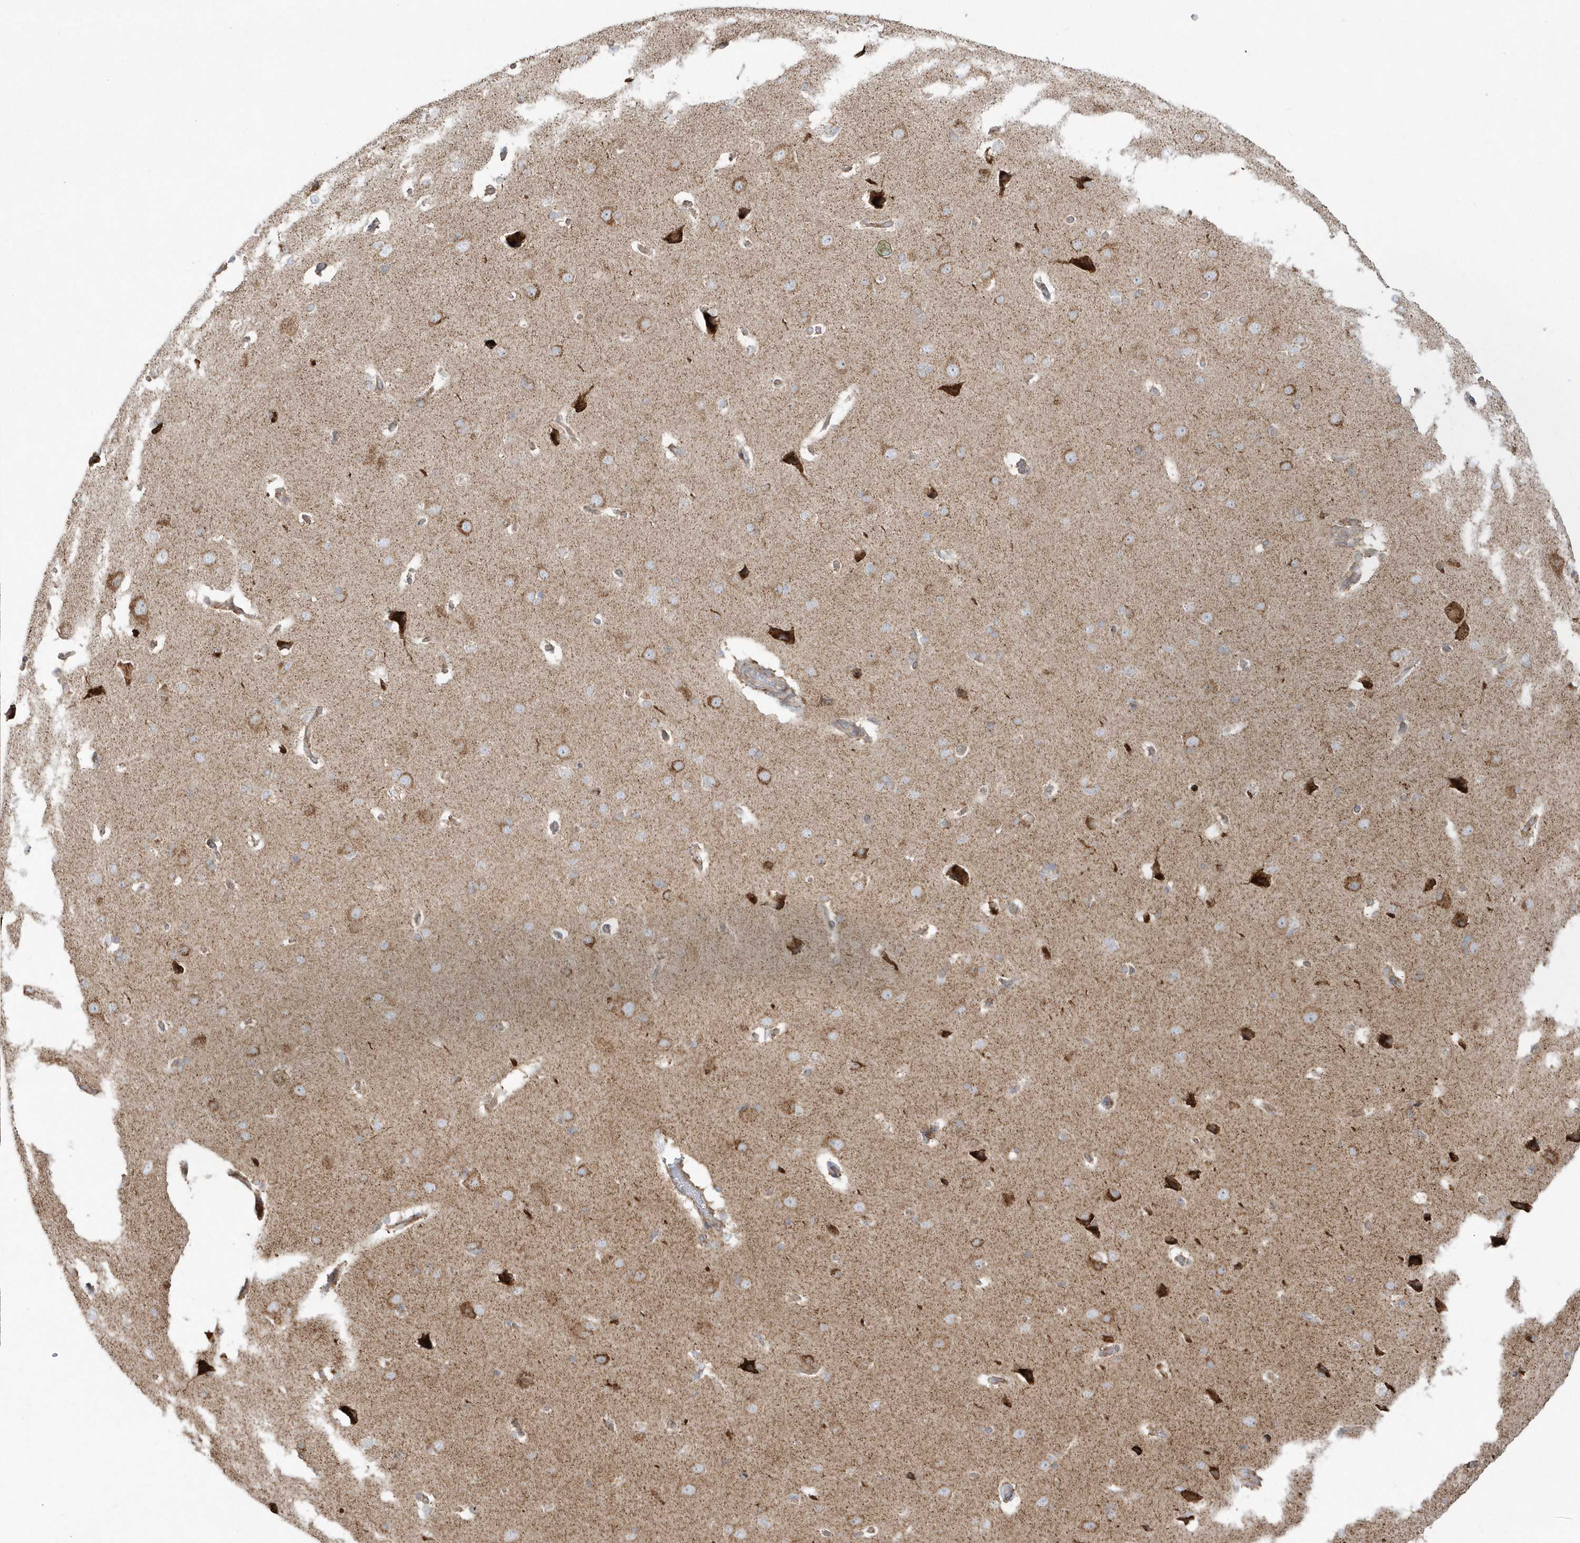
{"staining": {"intensity": "negative", "quantity": "none", "location": "none"}, "tissue": "cerebral cortex", "cell_type": "Endothelial cells", "image_type": "normal", "snomed": [{"axis": "morphology", "description": "Normal tissue, NOS"}, {"axis": "topography", "description": "Cerebral cortex"}], "caption": "A high-resolution photomicrograph shows IHC staining of normal cerebral cortex, which demonstrates no significant expression in endothelial cells.", "gene": "SH3BP2", "patient": {"sex": "male", "age": 62}}